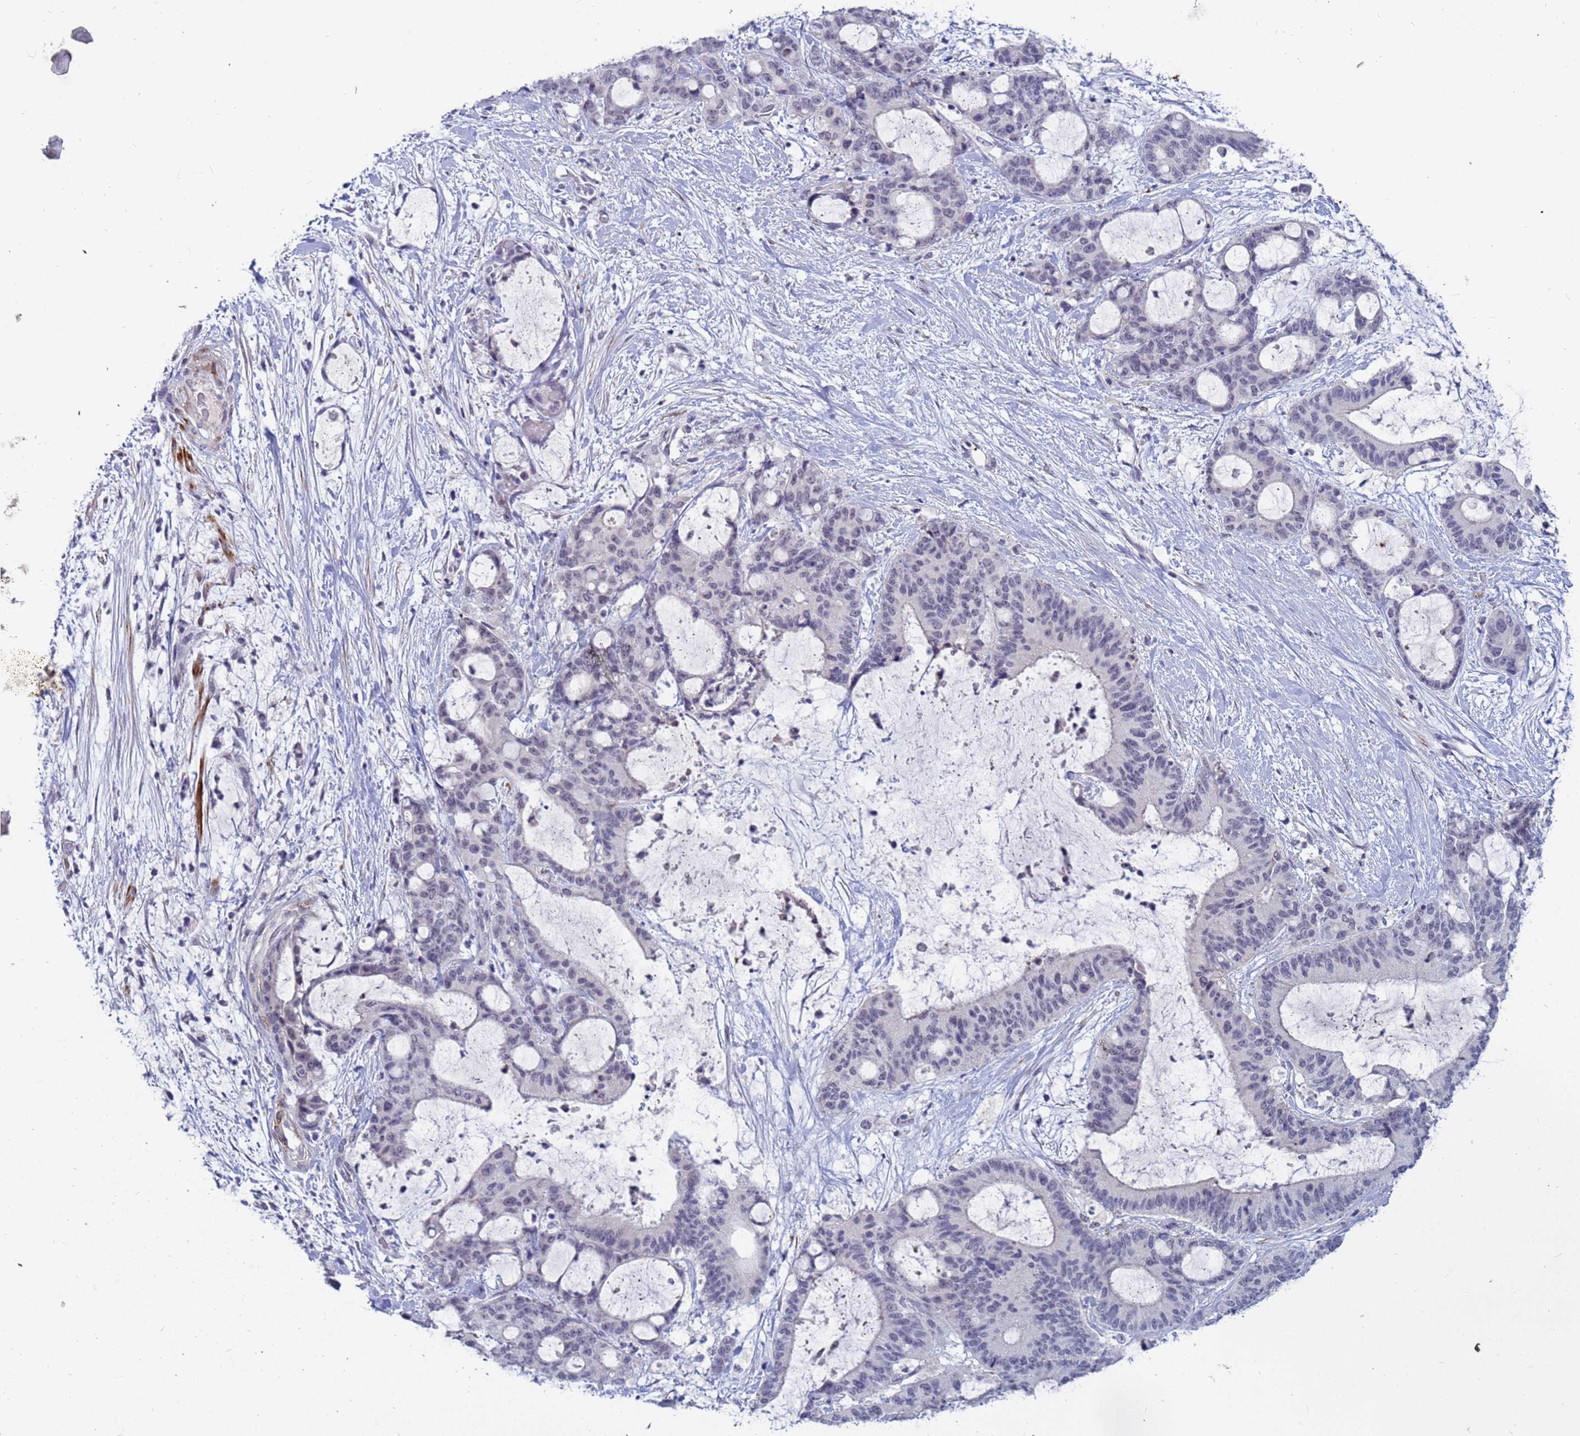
{"staining": {"intensity": "negative", "quantity": "none", "location": "none"}, "tissue": "liver cancer", "cell_type": "Tumor cells", "image_type": "cancer", "snomed": [{"axis": "morphology", "description": "Normal tissue, NOS"}, {"axis": "morphology", "description": "Cholangiocarcinoma"}, {"axis": "topography", "description": "Liver"}, {"axis": "topography", "description": "Peripheral nerve tissue"}], "caption": "Histopathology image shows no significant protein staining in tumor cells of liver cholangiocarcinoma.", "gene": "CXorf65", "patient": {"sex": "female", "age": 73}}